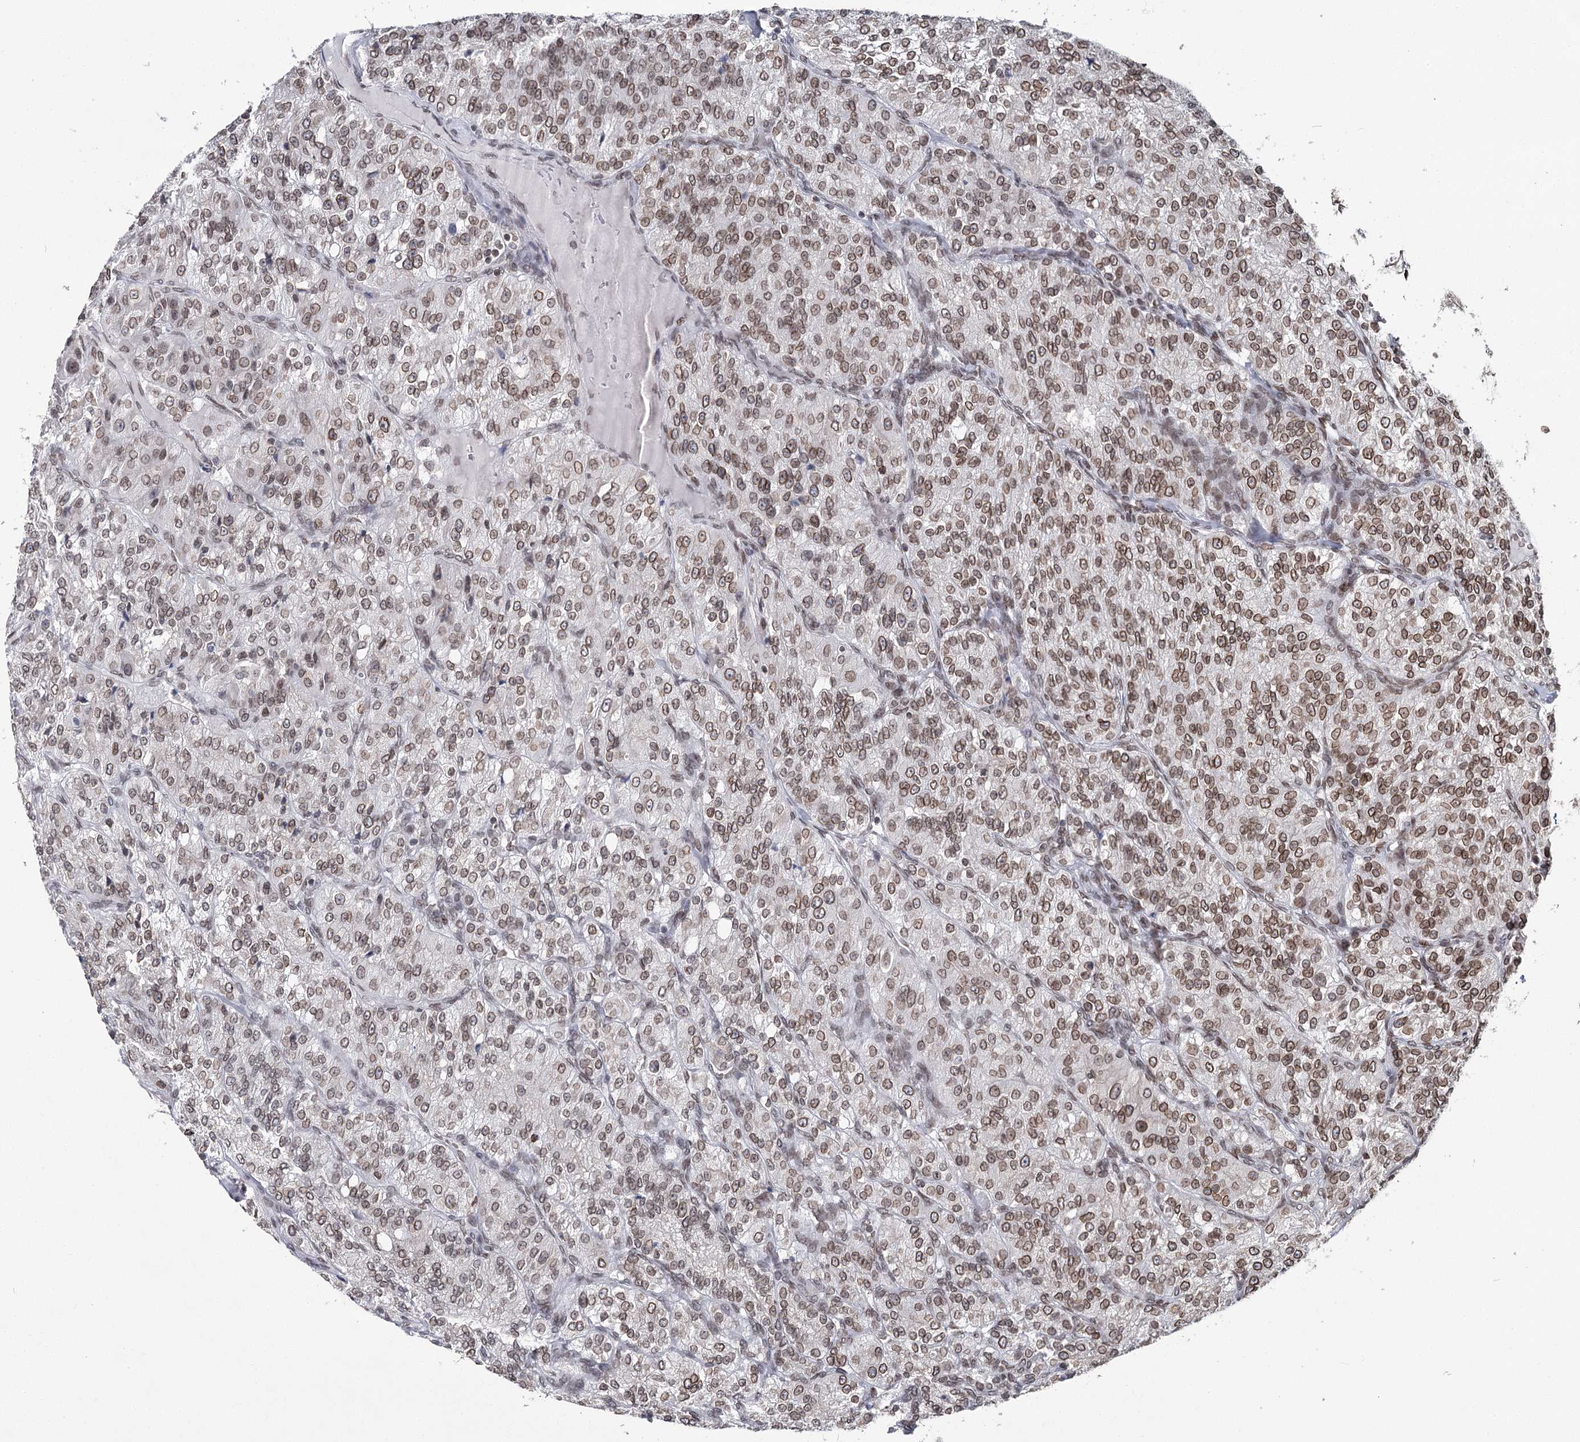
{"staining": {"intensity": "moderate", "quantity": ">75%", "location": "cytoplasmic/membranous,nuclear"}, "tissue": "renal cancer", "cell_type": "Tumor cells", "image_type": "cancer", "snomed": [{"axis": "morphology", "description": "Adenocarcinoma, NOS"}, {"axis": "topography", "description": "Kidney"}], "caption": "The histopathology image shows staining of renal cancer (adenocarcinoma), revealing moderate cytoplasmic/membranous and nuclear protein staining (brown color) within tumor cells. (brown staining indicates protein expression, while blue staining denotes nuclei).", "gene": "KIAA0930", "patient": {"sex": "female", "age": 63}}